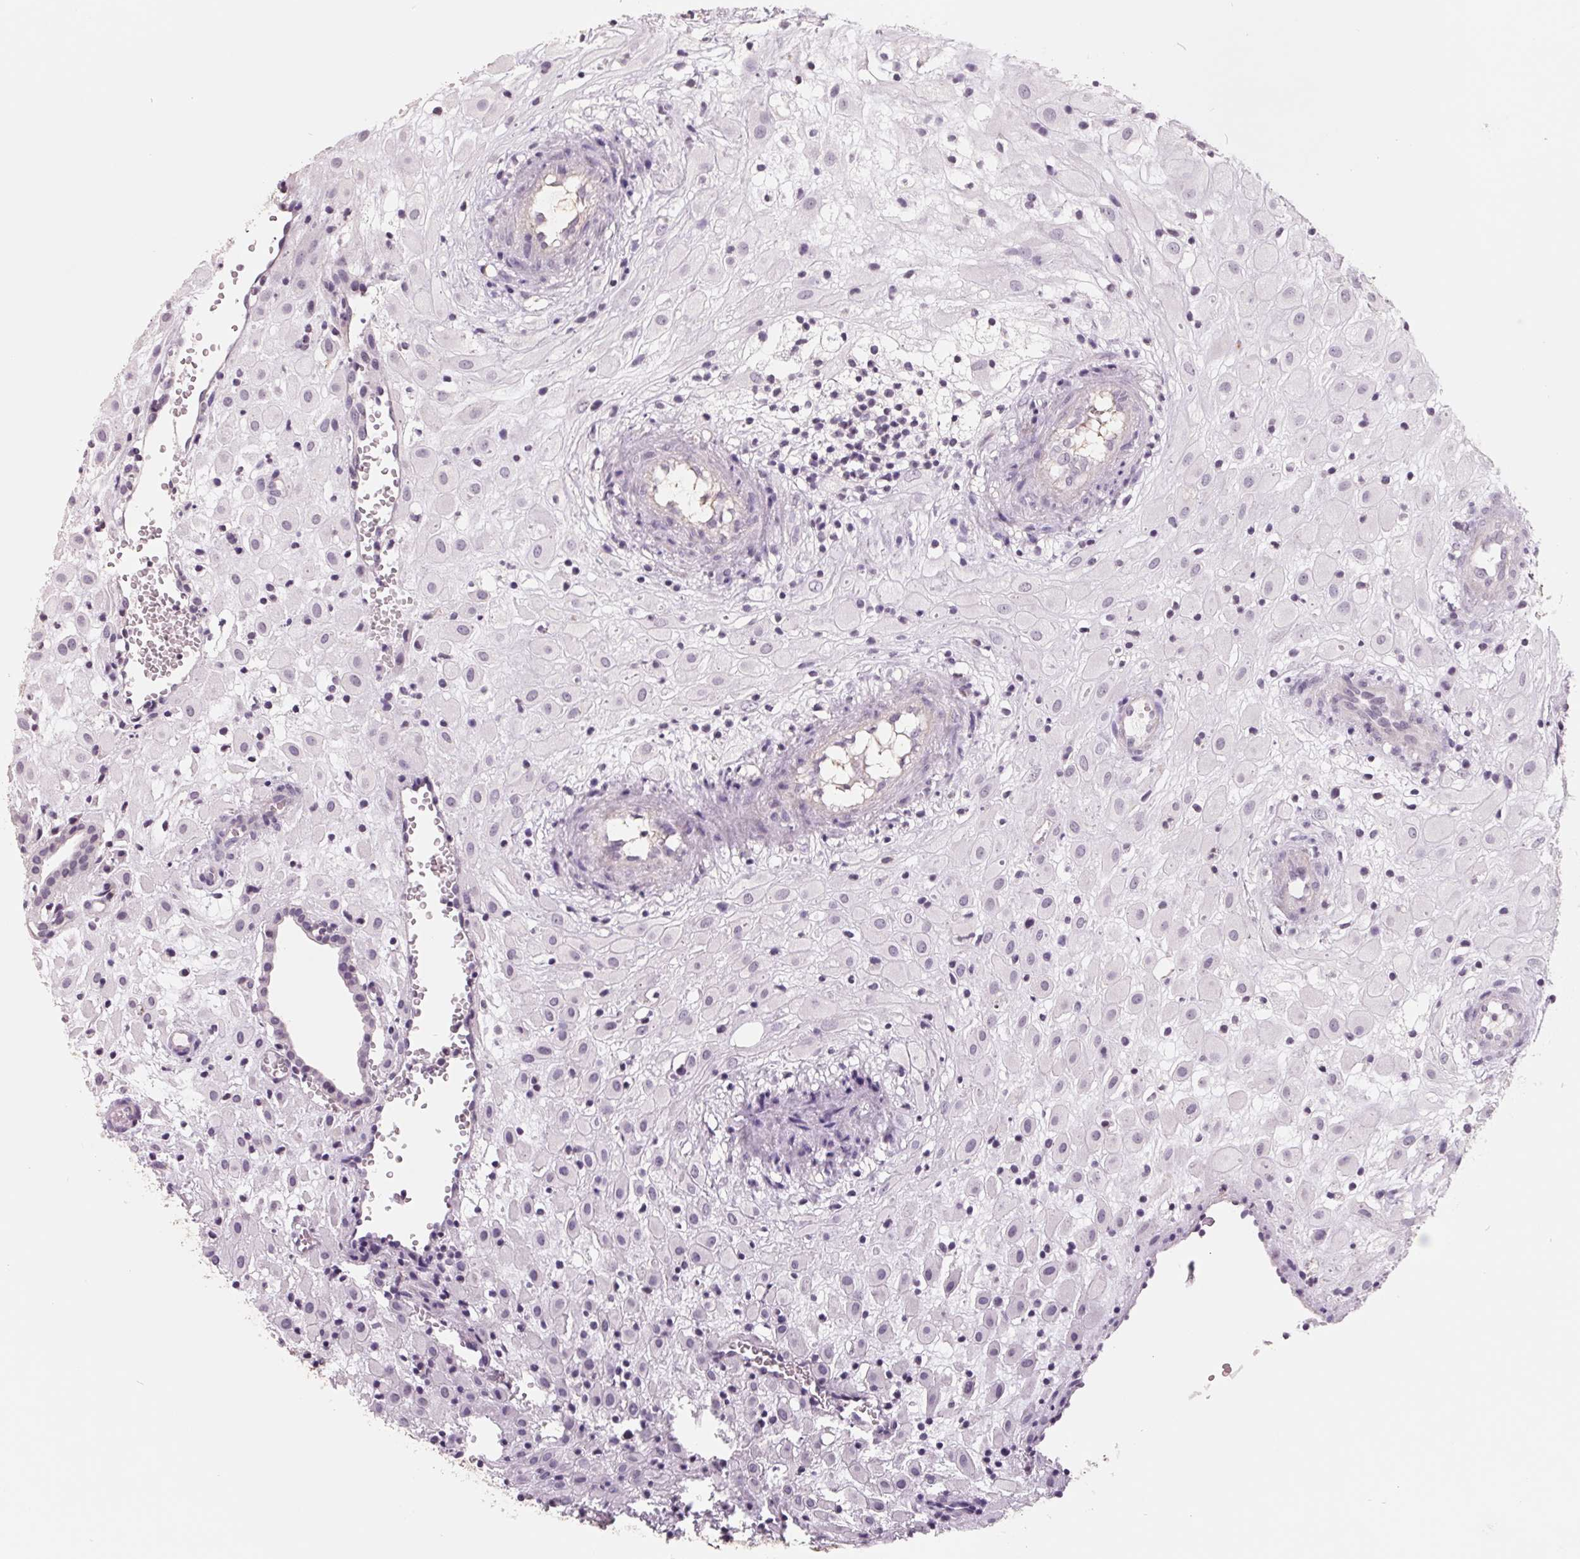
{"staining": {"intensity": "negative", "quantity": "none", "location": "none"}, "tissue": "placenta", "cell_type": "Decidual cells", "image_type": "normal", "snomed": [{"axis": "morphology", "description": "Normal tissue, NOS"}, {"axis": "topography", "description": "Placenta"}], "caption": "High power microscopy histopathology image of an IHC histopathology image of benign placenta, revealing no significant staining in decidual cells. The staining was performed using DAB to visualize the protein expression in brown, while the nuclei were stained in blue with hematoxylin (Magnification: 20x).", "gene": "FTCD", "patient": {"sex": "female", "age": 24}}